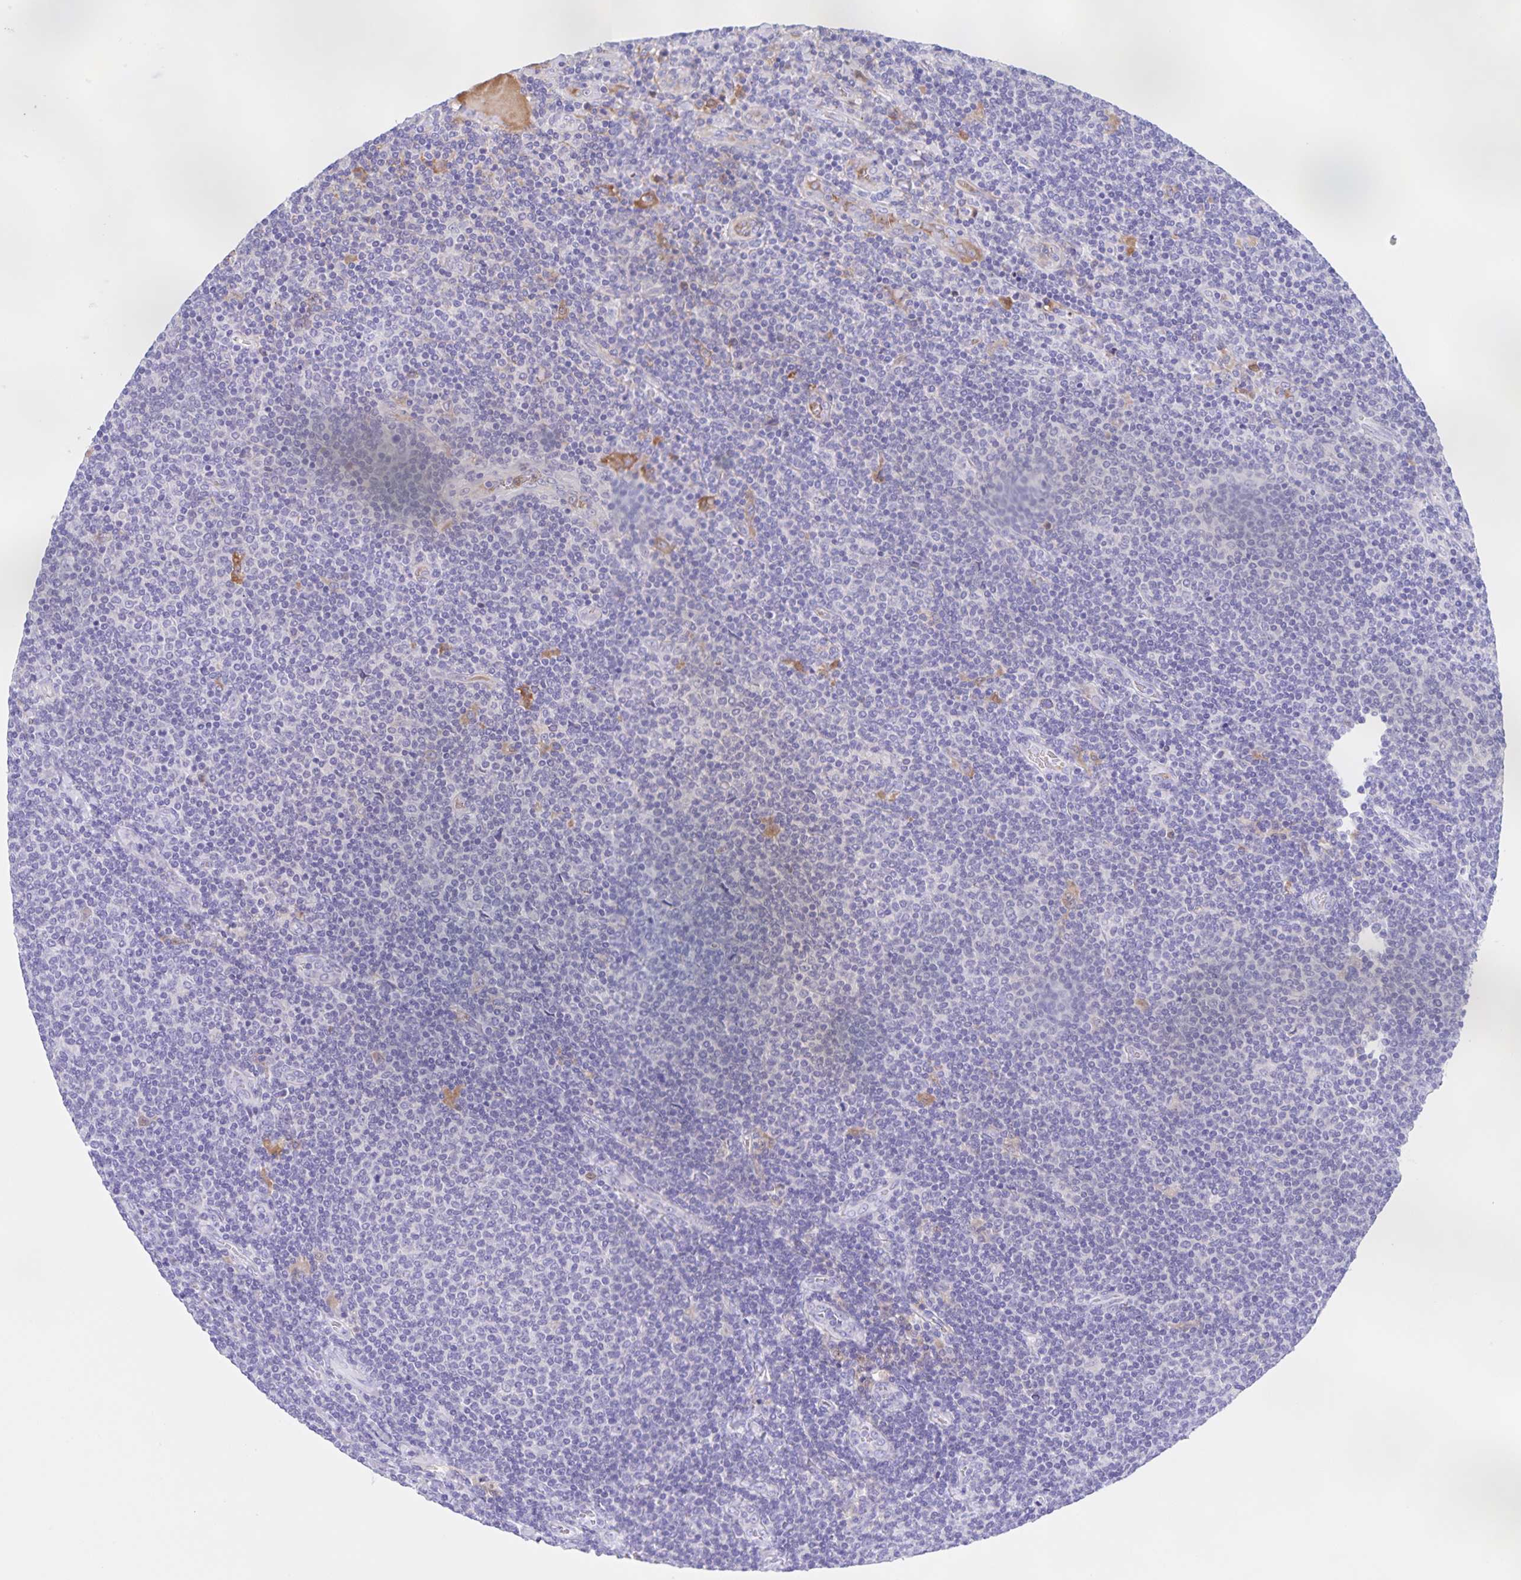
{"staining": {"intensity": "negative", "quantity": "none", "location": "none"}, "tissue": "lymphoma", "cell_type": "Tumor cells", "image_type": "cancer", "snomed": [{"axis": "morphology", "description": "Malignant lymphoma, non-Hodgkin's type, Low grade"}, {"axis": "topography", "description": "Lymph node"}], "caption": "Immunohistochemical staining of human lymphoma shows no significant staining in tumor cells.", "gene": "CATSPER4", "patient": {"sex": "male", "age": 52}}